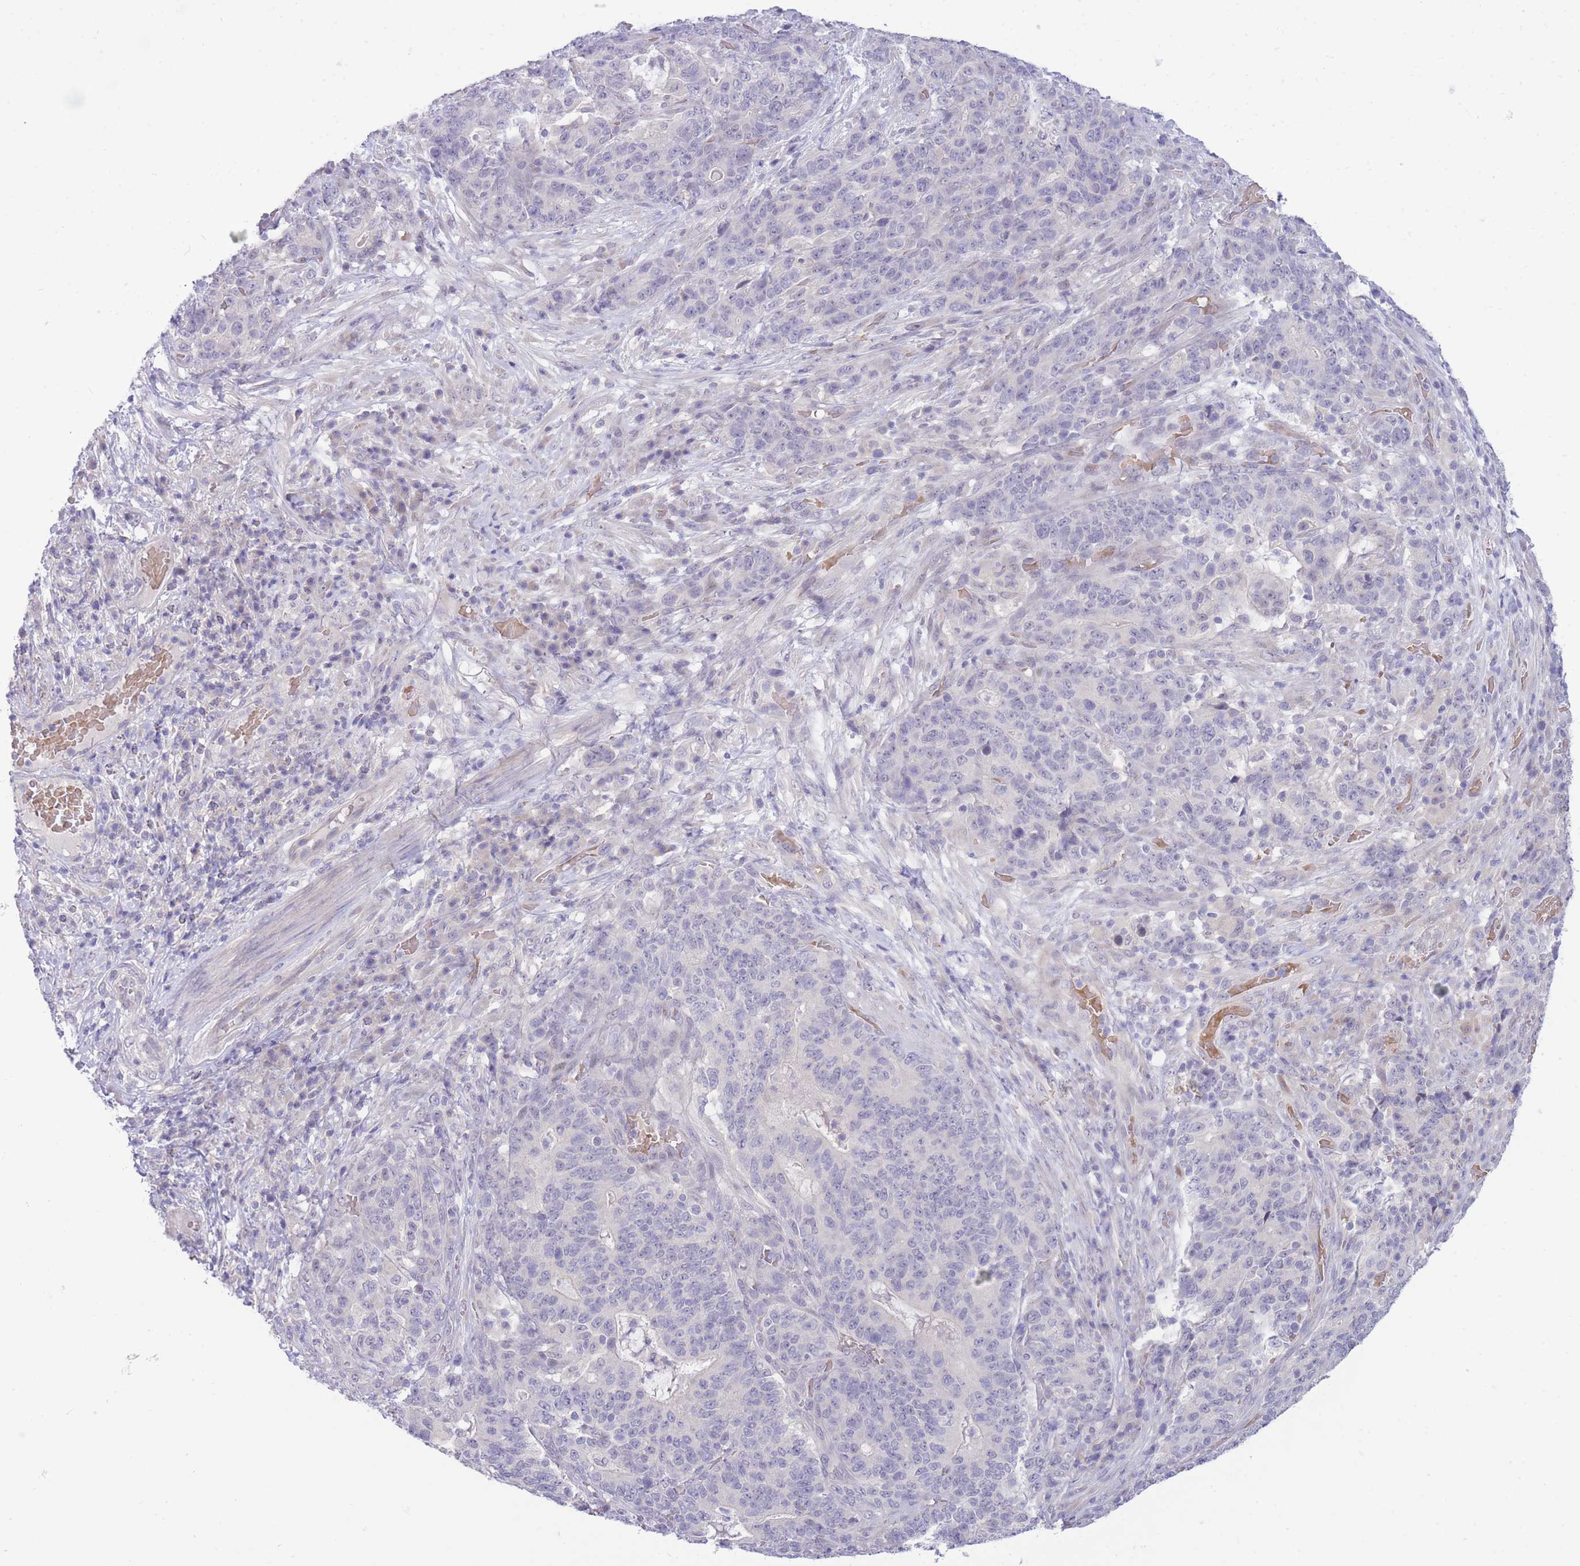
{"staining": {"intensity": "negative", "quantity": "none", "location": "none"}, "tissue": "stomach cancer", "cell_type": "Tumor cells", "image_type": "cancer", "snomed": [{"axis": "morphology", "description": "Normal tissue, NOS"}, {"axis": "morphology", "description": "Adenocarcinoma, NOS"}, {"axis": "topography", "description": "Stomach"}], "caption": "Stomach cancer (adenocarcinoma) was stained to show a protein in brown. There is no significant staining in tumor cells.", "gene": "FBXO46", "patient": {"sex": "female", "age": 64}}